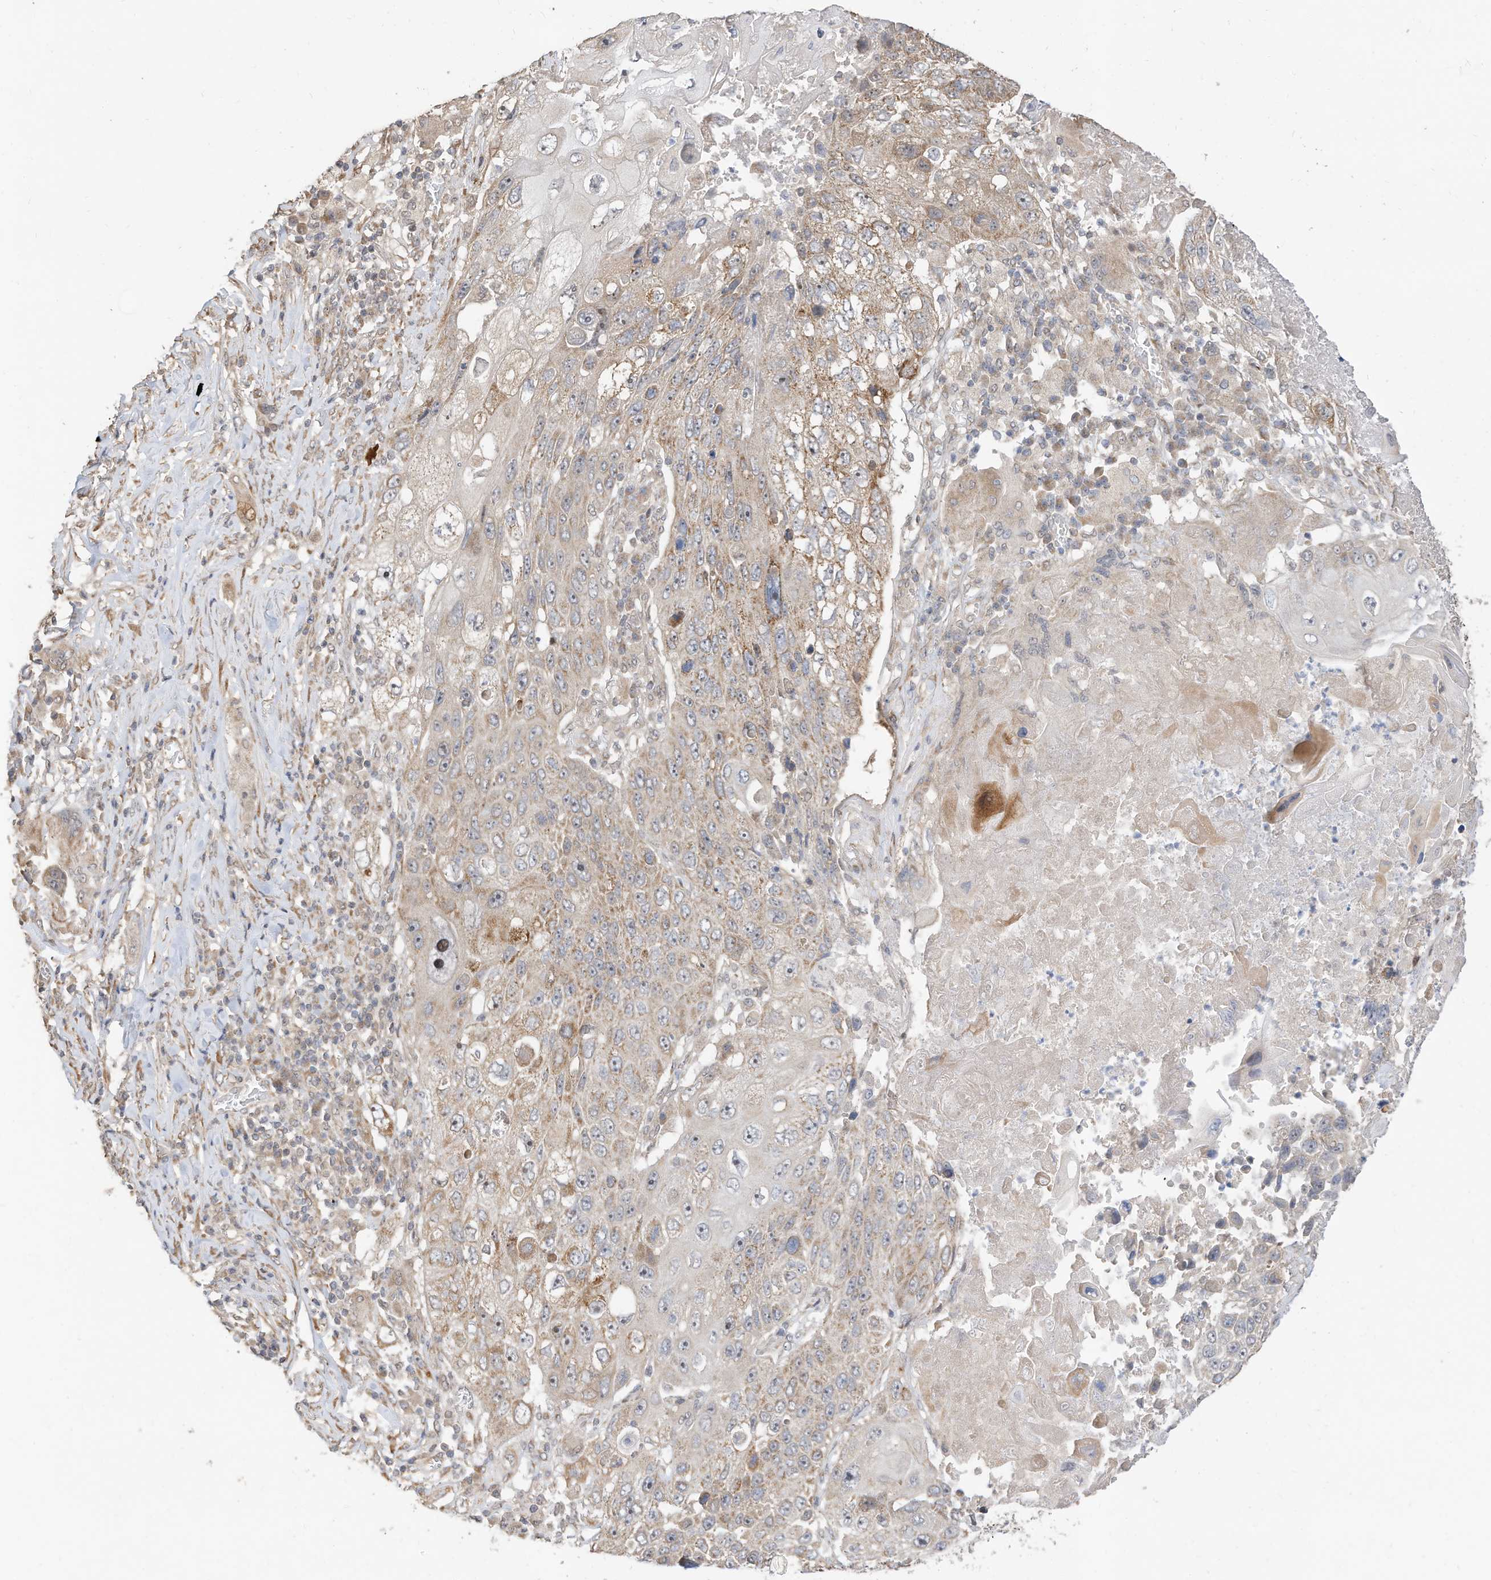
{"staining": {"intensity": "moderate", "quantity": "25%-75%", "location": "cytoplasmic/membranous"}, "tissue": "lung cancer", "cell_type": "Tumor cells", "image_type": "cancer", "snomed": [{"axis": "morphology", "description": "Squamous cell carcinoma, NOS"}, {"axis": "topography", "description": "Lung"}], "caption": "Human squamous cell carcinoma (lung) stained with a brown dye shows moderate cytoplasmic/membranous positive expression in about 25%-75% of tumor cells.", "gene": "CAGE1", "patient": {"sex": "male", "age": 61}}